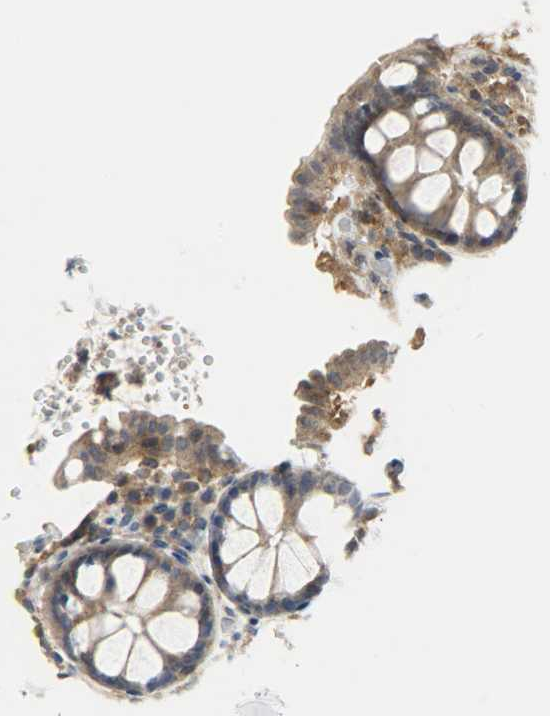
{"staining": {"intensity": "moderate", "quantity": ">75%", "location": "cytoplasmic/membranous"}, "tissue": "colon", "cell_type": "Glandular cells", "image_type": "normal", "snomed": [{"axis": "morphology", "description": "Normal tissue, NOS"}, {"axis": "topography", "description": "Colon"}], "caption": "DAB immunohistochemical staining of normal colon displays moderate cytoplasmic/membranous protein positivity in about >75% of glandular cells. (Stains: DAB in brown, nuclei in blue, Microscopy: brightfield microscopy at high magnification).", "gene": "TRIM21", "patient": {"sex": "female", "age": 61}}